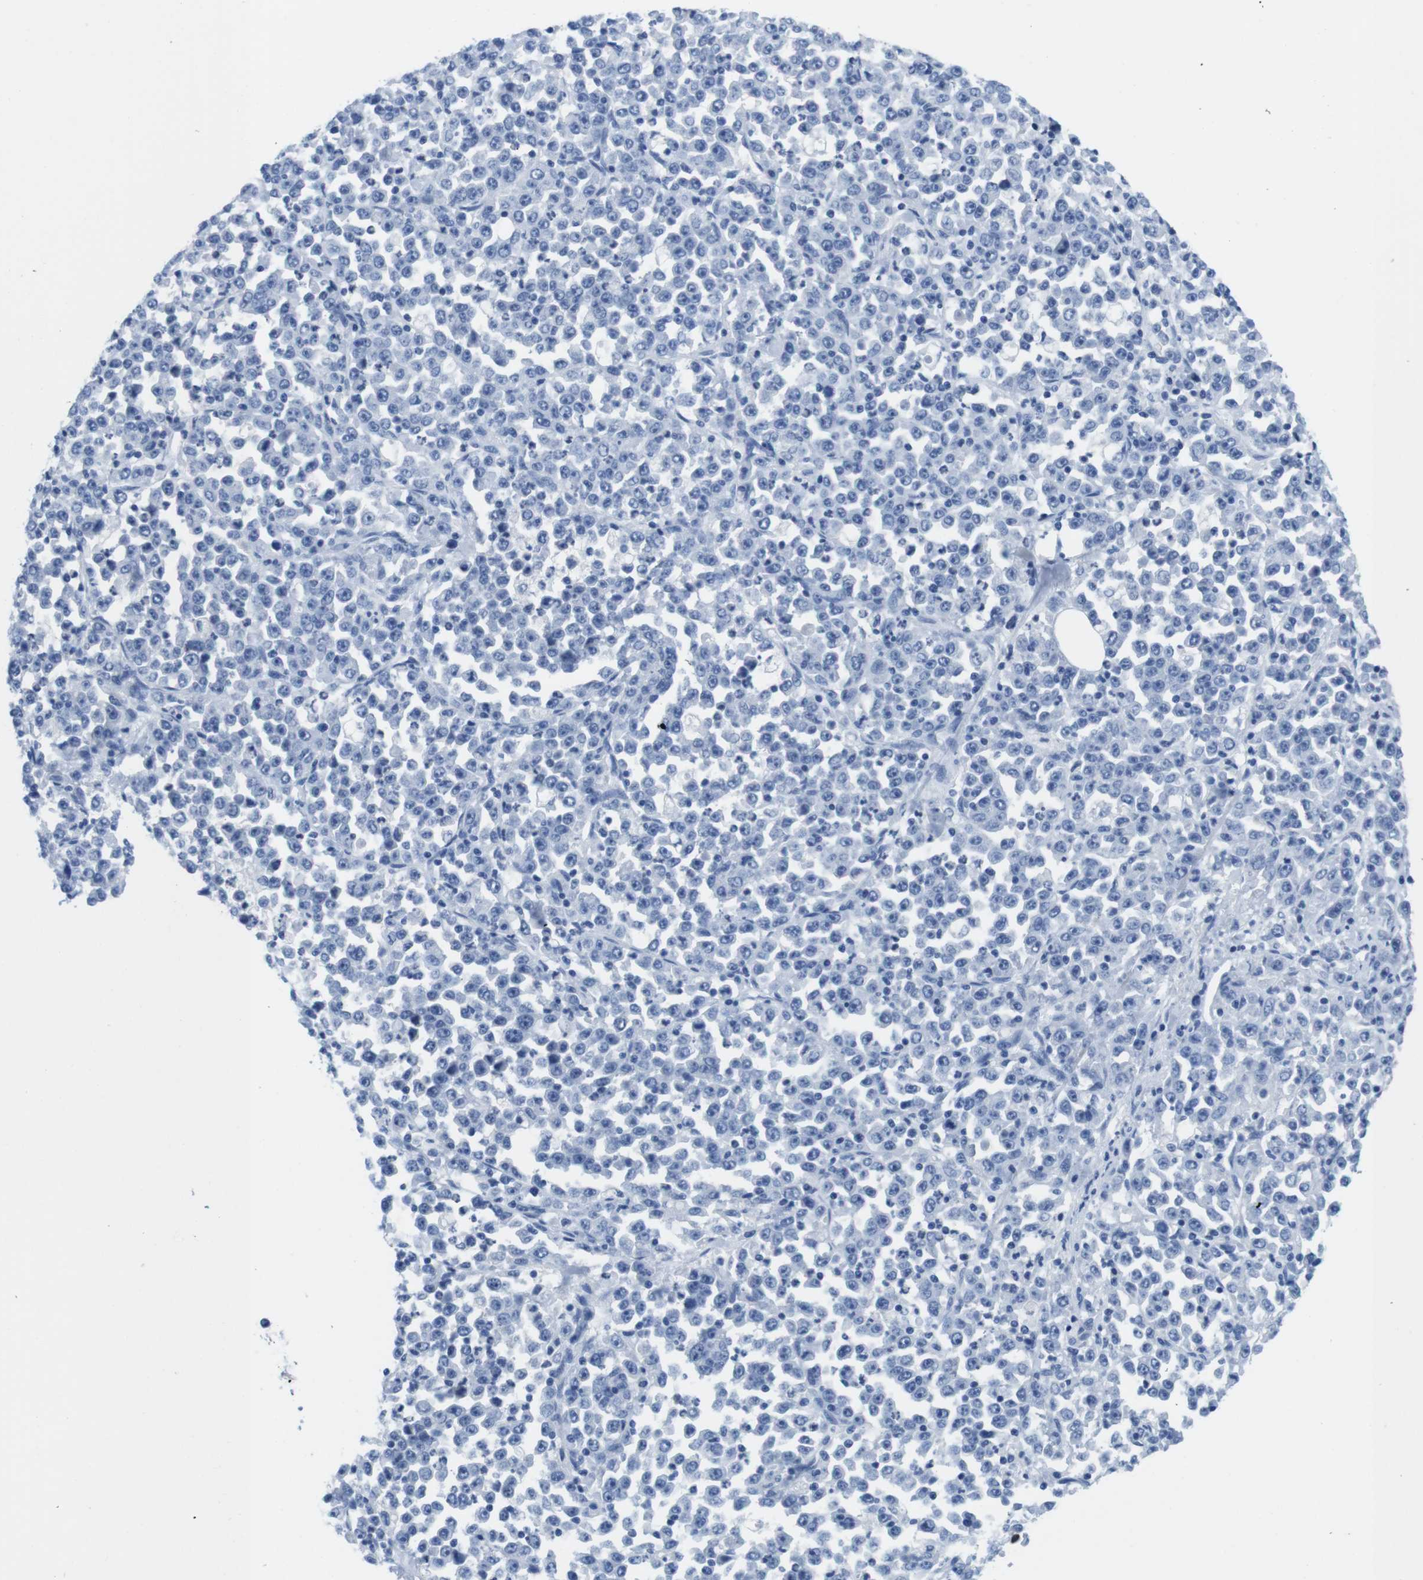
{"staining": {"intensity": "negative", "quantity": "none", "location": "none"}, "tissue": "stomach cancer", "cell_type": "Tumor cells", "image_type": "cancer", "snomed": [{"axis": "morphology", "description": "Normal tissue, NOS"}, {"axis": "morphology", "description": "Adenocarcinoma, NOS"}, {"axis": "topography", "description": "Stomach, upper"}, {"axis": "topography", "description": "Stomach"}], "caption": "This is a micrograph of immunohistochemistry staining of stomach cancer, which shows no expression in tumor cells.", "gene": "MAP6", "patient": {"sex": "male", "age": 59}}